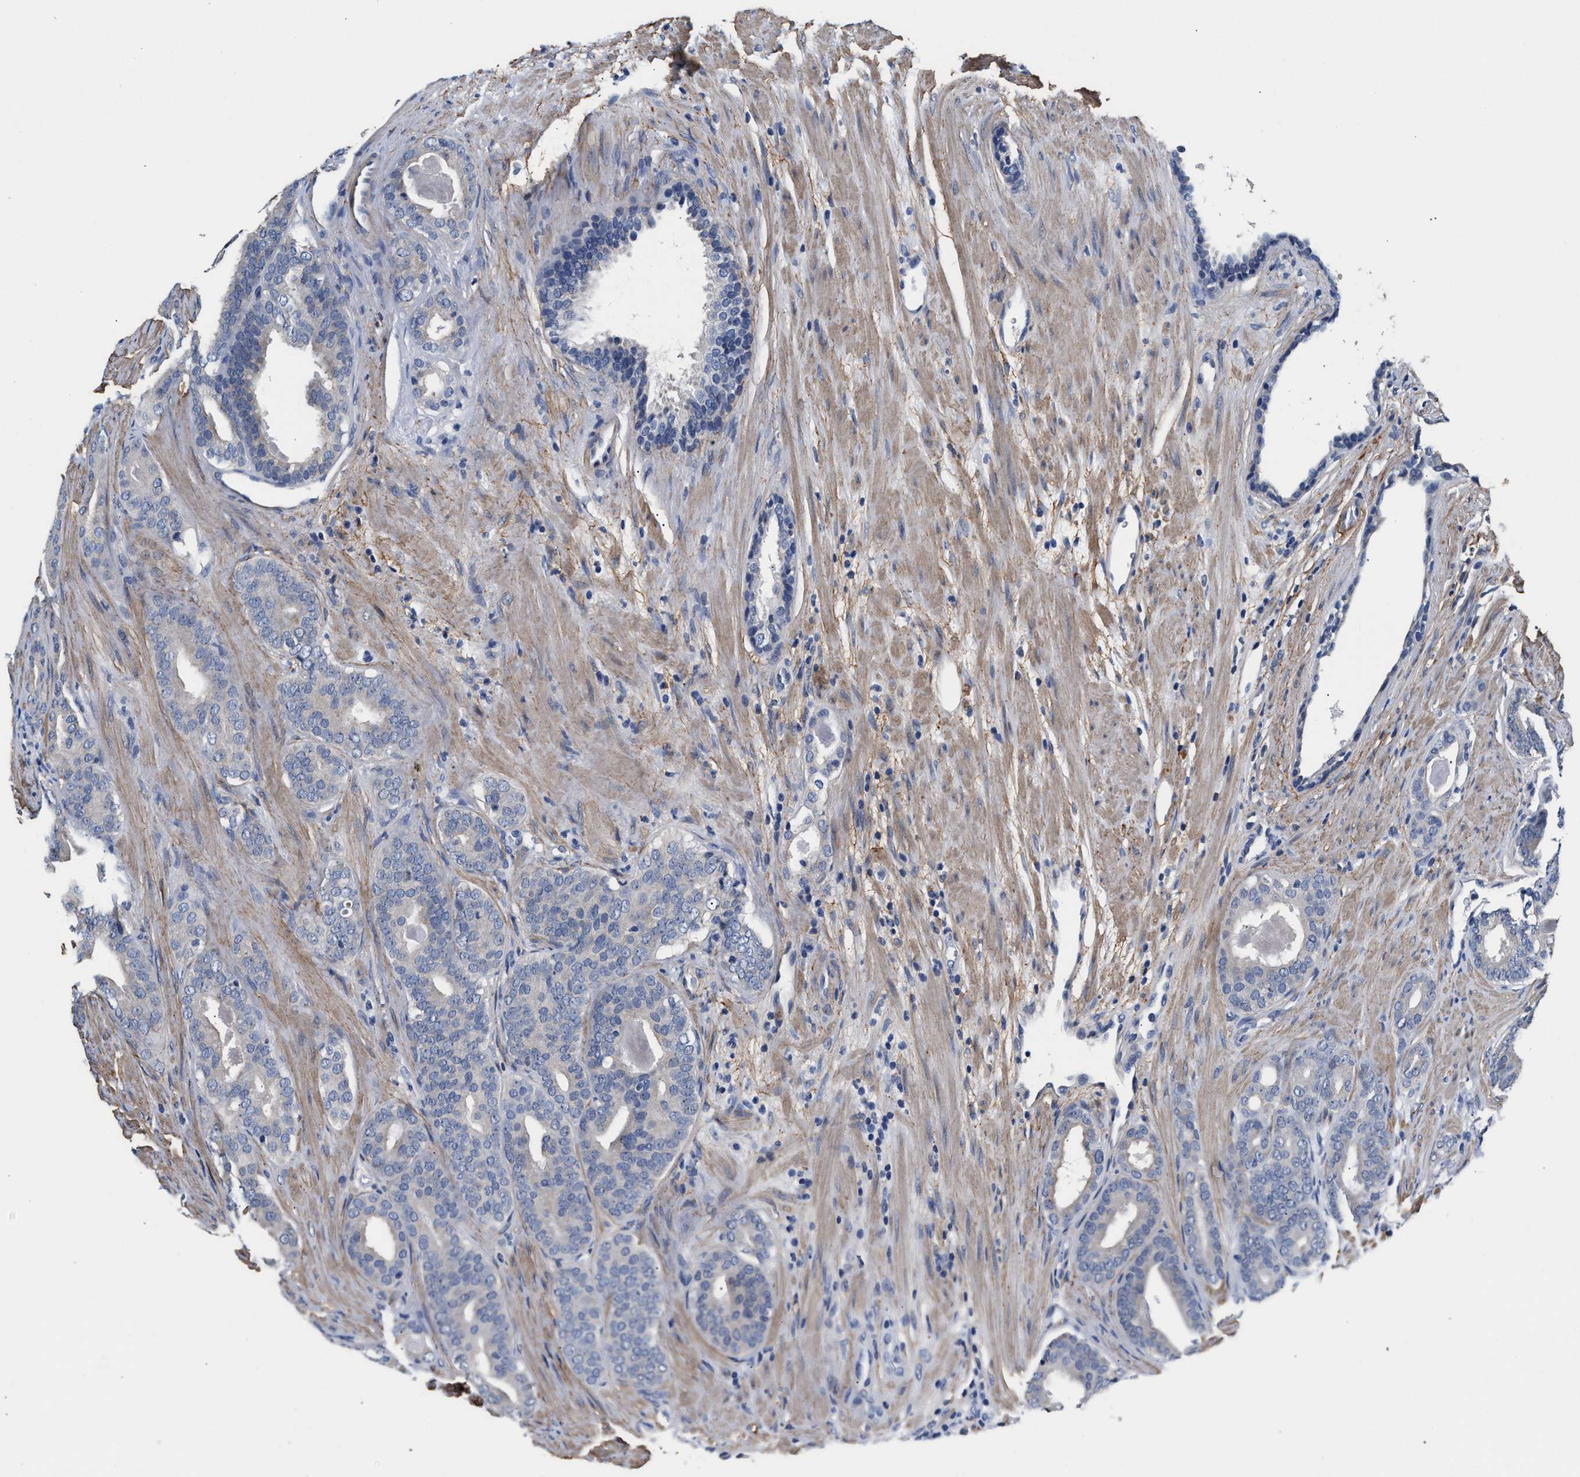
{"staining": {"intensity": "negative", "quantity": "none", "location": "none"}, "tissue": "prostate cancer", "cell_type": "Tumor cells", "image_type": "cancer", "snomed": [{"axis": "morphology", "description": "Adenocarcinoma, High grade"}, {"axis": "topography", "description": "Prostate"}], "caption": "Immunohistochemistry of prostate high-grade adenocarcinoma reveals no expression in tumor cells. (Brightfield microscopy of DAB (3,3'-diaminobenzidine) immunohistochemistry at high magnification).", "gene": "MYH3", "patient": {"sex": "male", "age": 60}}